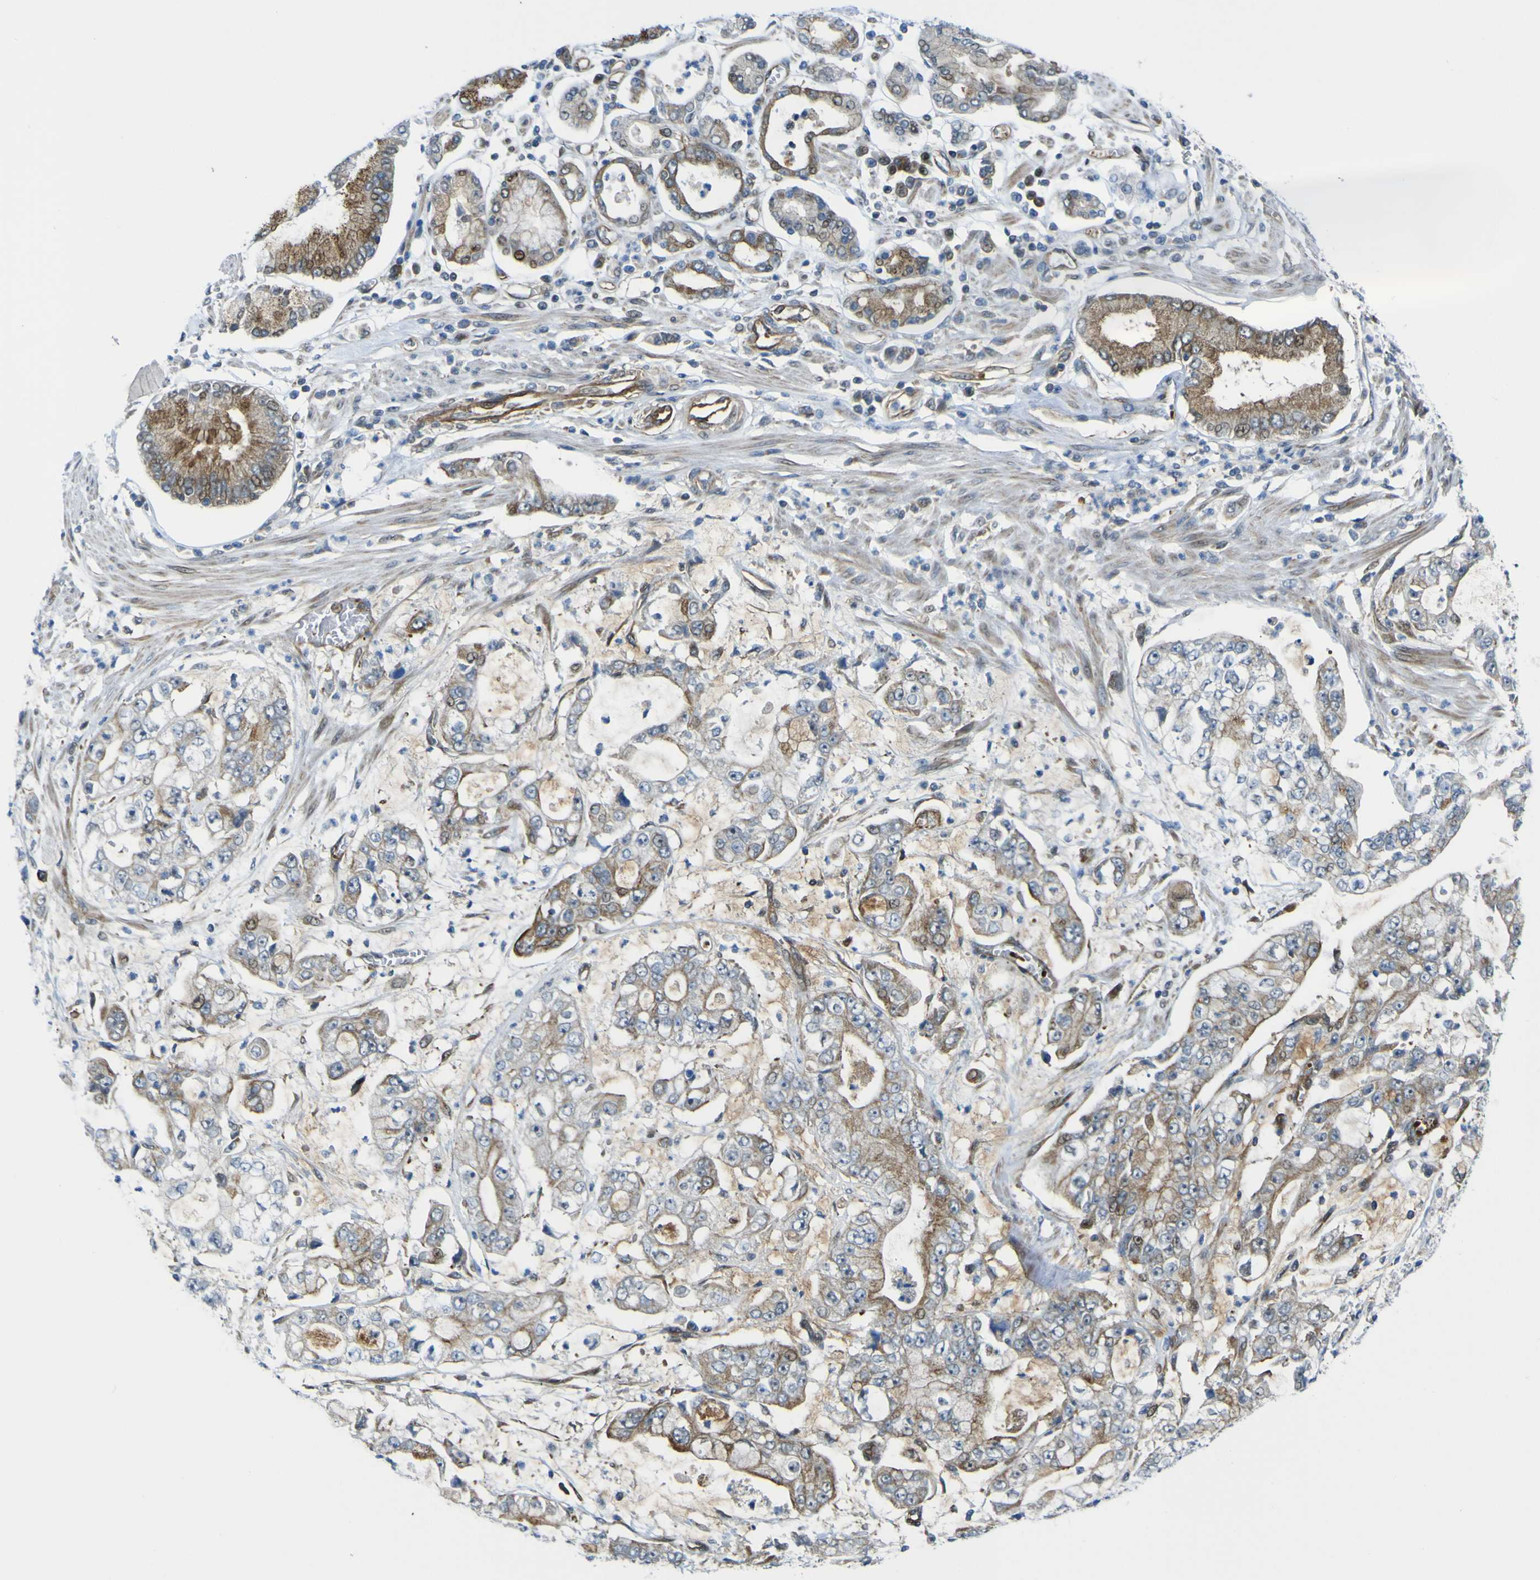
{"staining": {"intensity": "strong", "quantity": "25%-75%", "location": "cytoplasmic/membranous,nuclear"}, "tissue": "stomach cancer", "cell_type": "Tumor cells", "image_type": "cancer", "snomed": [{"axis": "morphology", "description": "Adenocarcinoma, NOS"}, {"axis": "topography", "description": "Stomach"}], "caption": "Strong cytoplasmic/membranous and nuclear protein expression is seen in approximately 25%-75% of tumor cells in stomach cancer. (DAB IHC with brightfield microscopy, high magnification).", "gene": "KDM7A", "patient": {"sex": "male", "age": 76}}